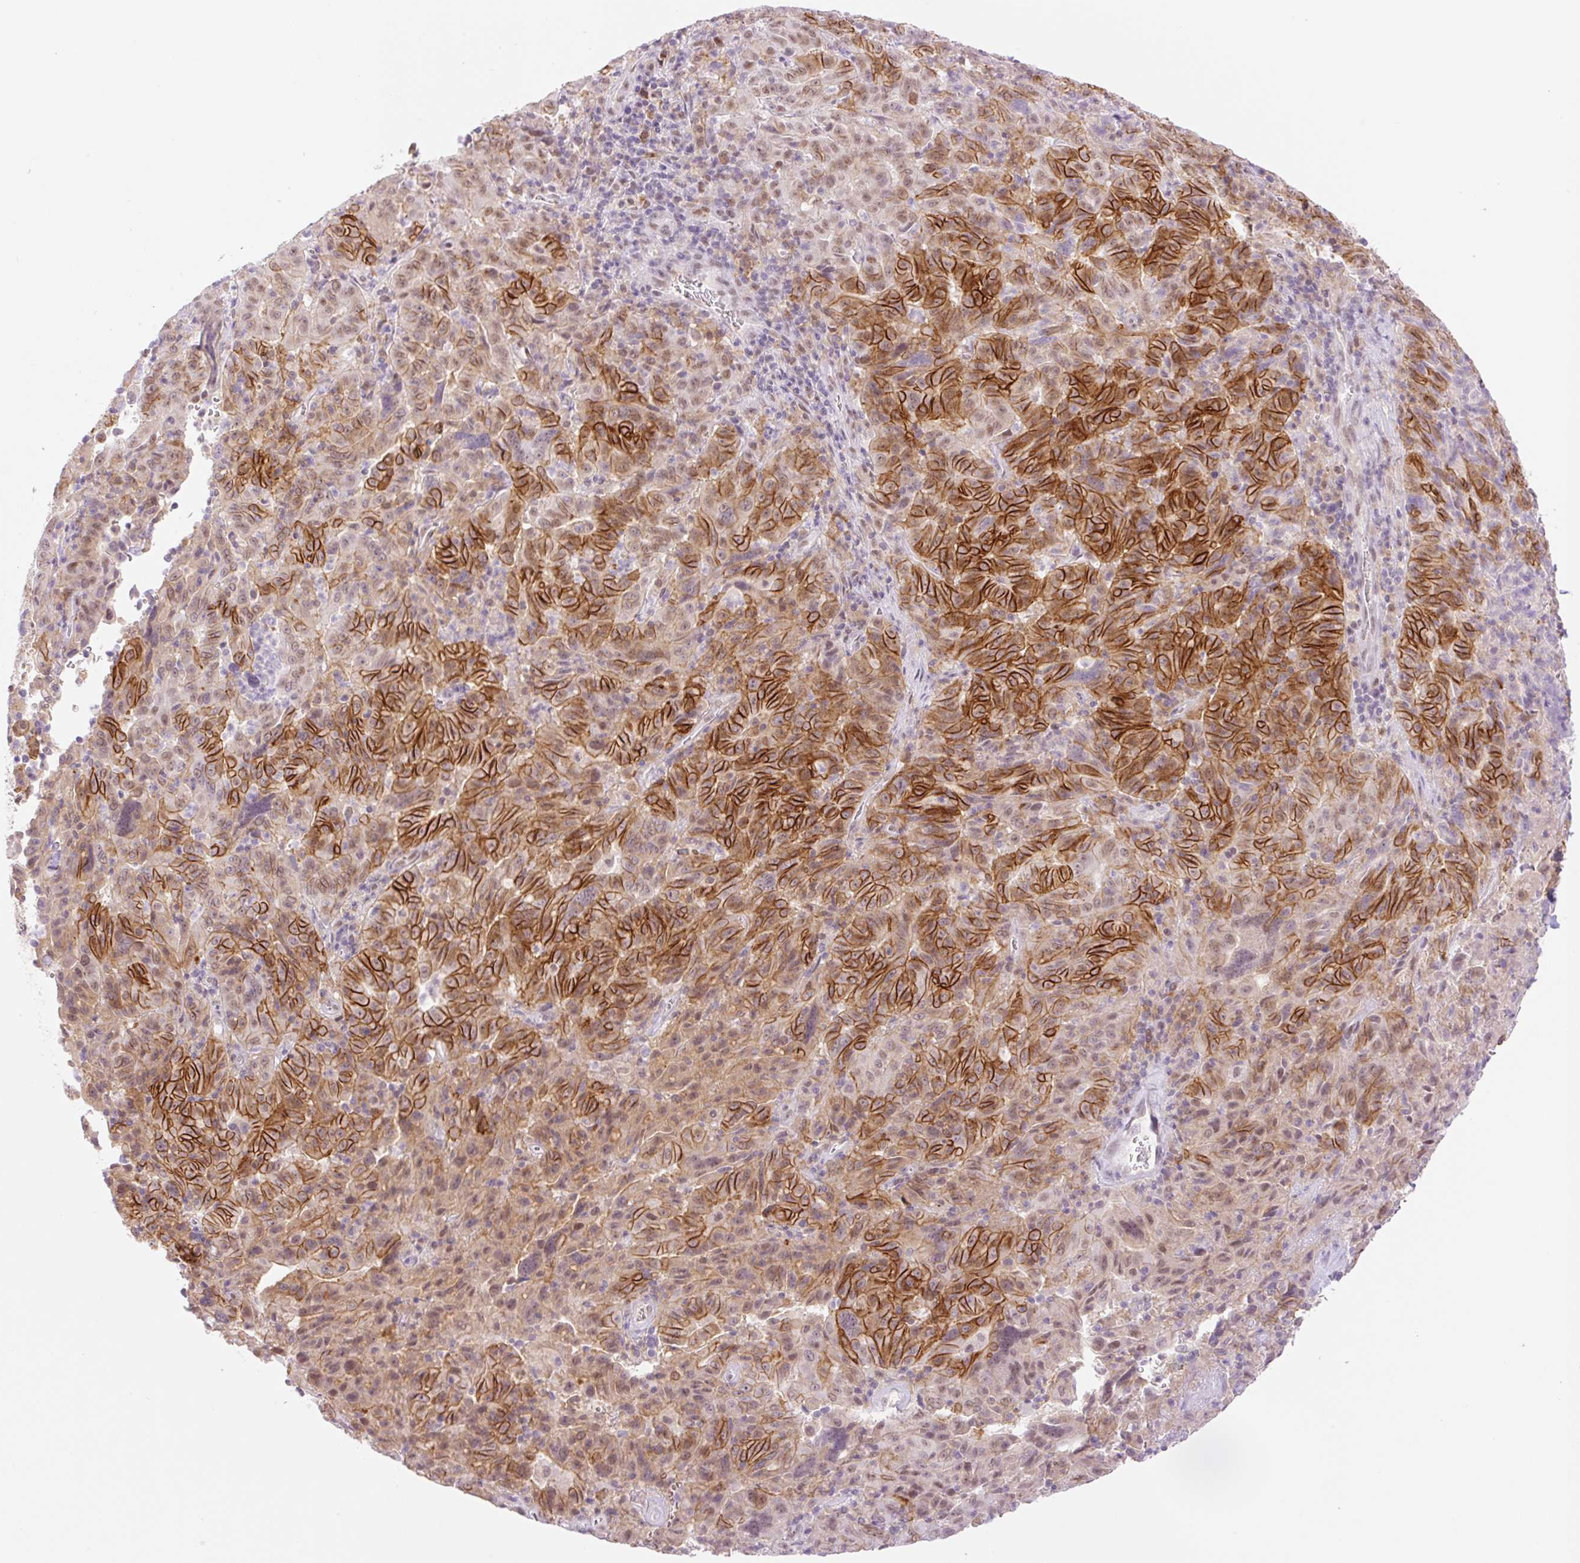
{"staining": {"intensity": "strong", "quantity": ">75%", "location": "cytoplasmic/membranous,nuclear"}, "tissue": "pancreatic cancer", "cell_type": "Tumor cells", "image_type": "cancer", "snomed": [{"axis": "morphology", "description": "Adenocarcinoma, NOS"}, {"axis": "topography", "description": "Pancreas"}], "caption": "Protein staining of pancreatic cancer (adenocarcinoma) tissue demonstrates strong cytoplasmic/membranous and nuclear expression in about >75% of tumor cells.", "gene": "PALM3", "patient": {"sex": "male", "age": 63}}